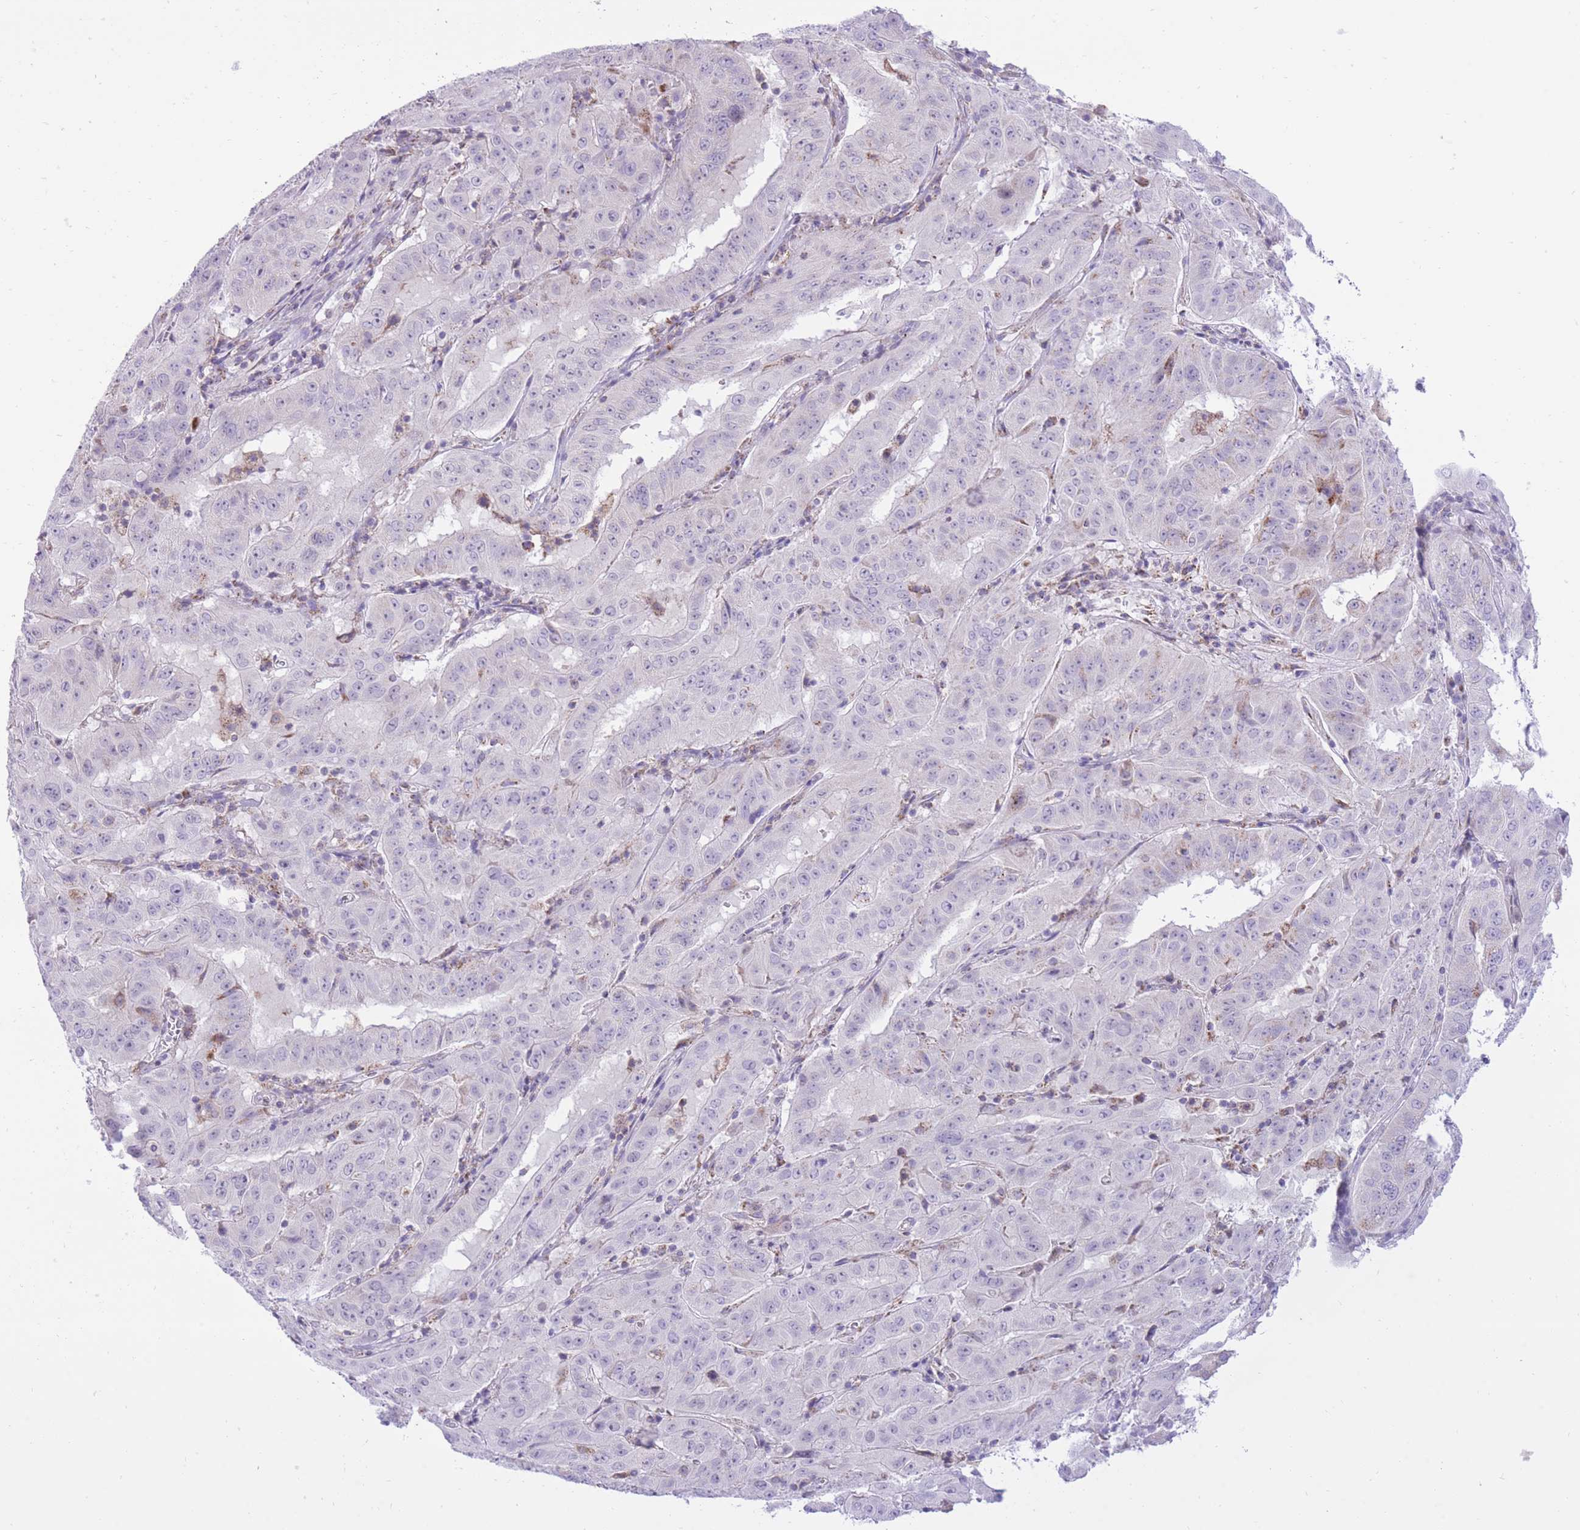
{"staining": {"intensity": "negative", "quantity": "none", "location": "none"}, "tissue": "pancreatic cancer", "cell_type": "Tumor cells", "image_type": "cancer", "snomed": [{"axis": "morphology", "description": "Adenocarcinoma, NOS"}, {"axis": "topography", "description": "Pancreas"}], "caption": "DAB (3,3'-diaminobenzidine) immunohistochemical staining of human pancreatic adenocarcinoma shows no significant positivity in tumor cells.", "gene": "DENND2D", "patient": {"sex": "male", "age": 63}}